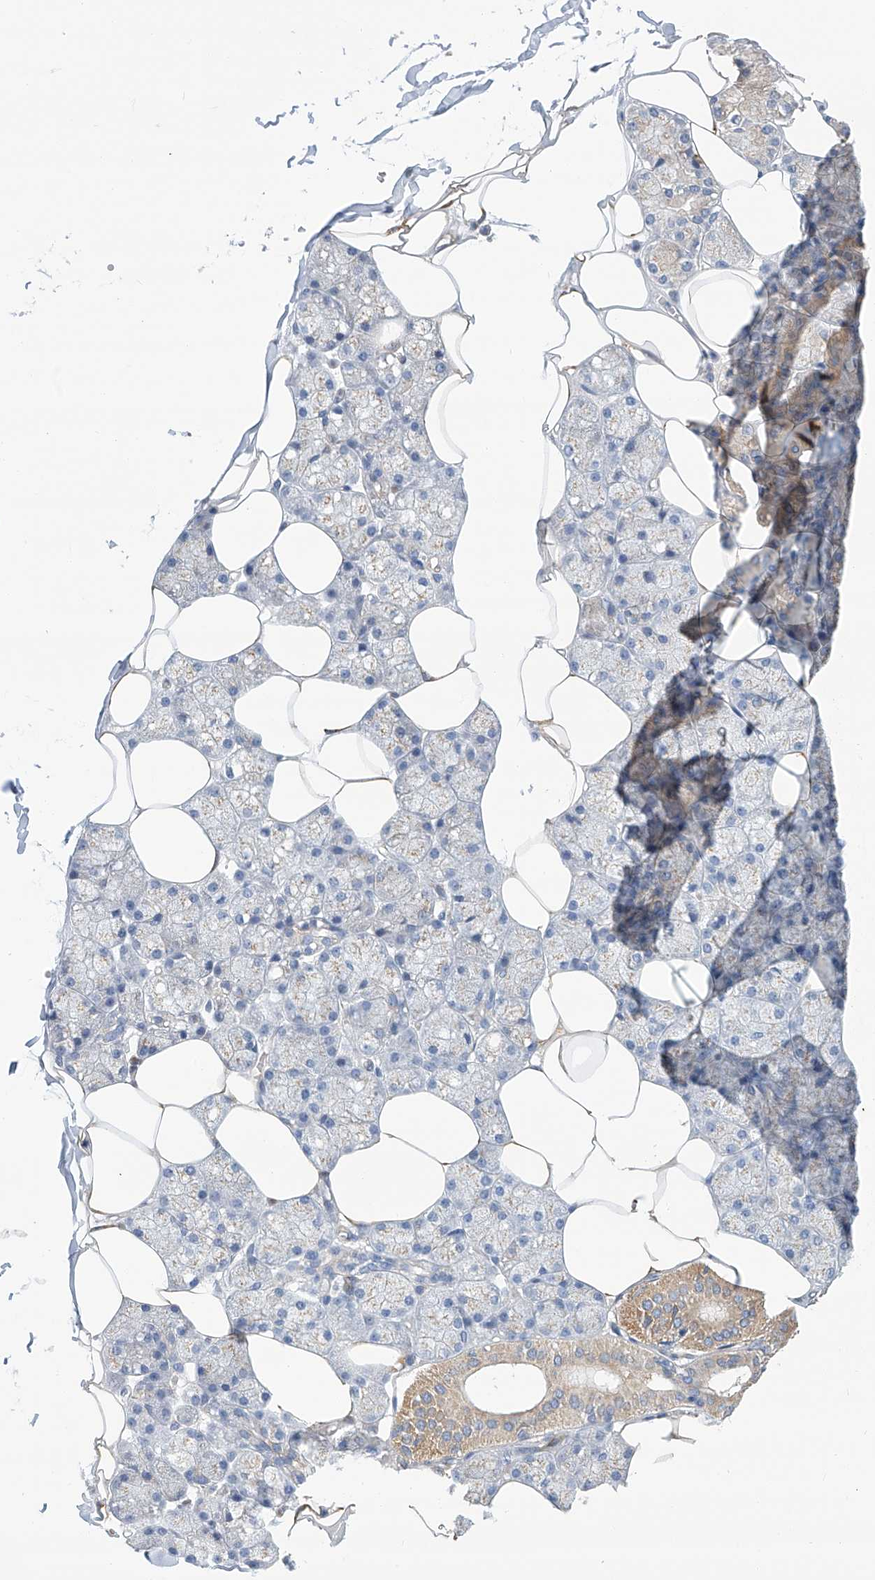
{"staining": {"intensity": "moderate", "quantity": "<25%", "location": "cytoplasmic/membranous"}, "tissue": "salivary gland", "cell_type": "Glandular cells", "image_type": "normal", "snomed": [{"axis": "morphology", "description": "Normal tissue, NOS"}, {"axis": "topography", "description": "Salivary gland"}], "caption": "This histopathology image shows immunohistochemistry (IHC) staining of unremarkable salivary gland, with low moderate cytoplasmic/membranous positivity in about <25% of glandular cells.", "gene": "SLC22A7", "patient": {"sex": "male", "age": 62}}